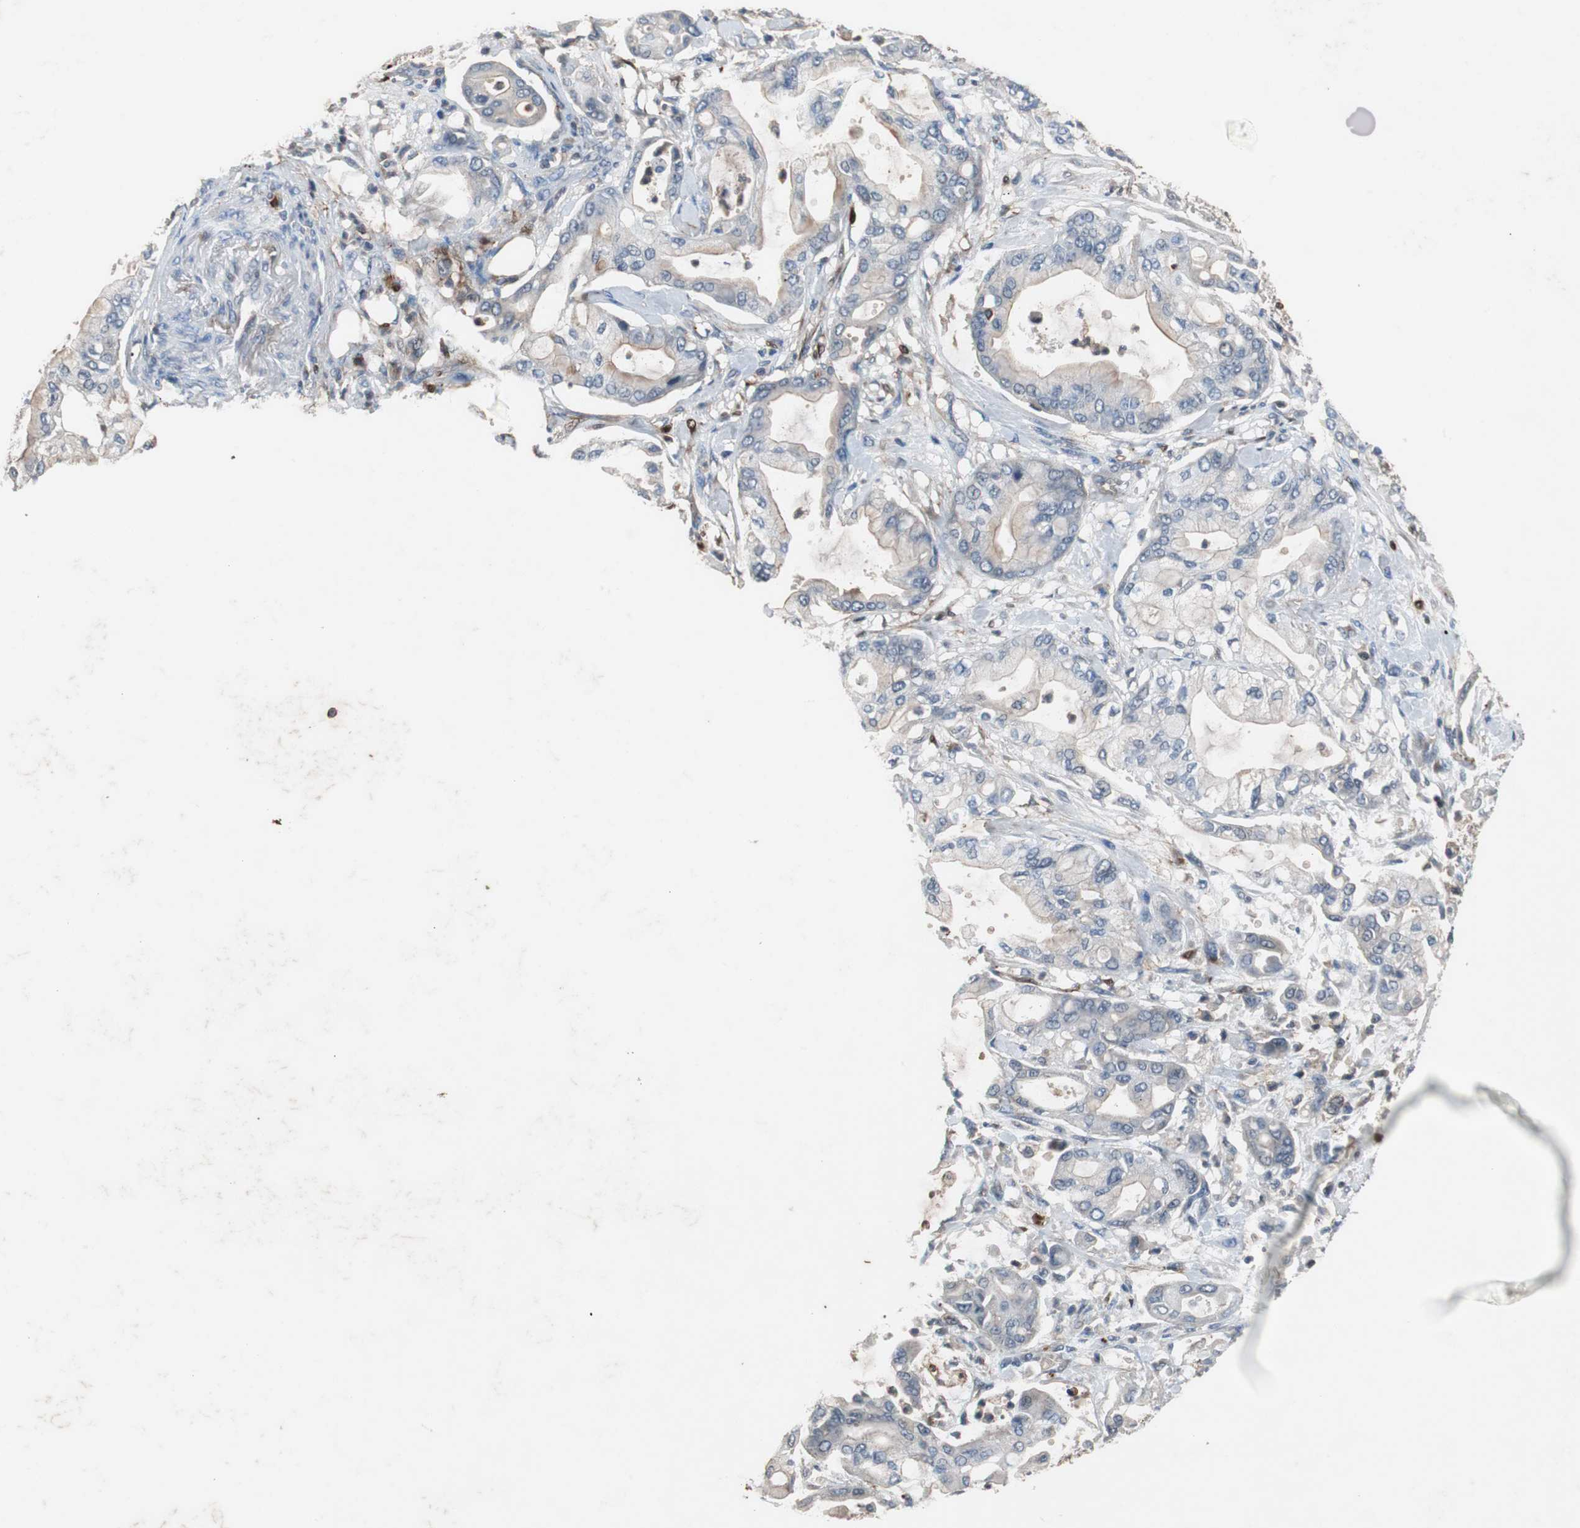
{"staining": {"intensity": "weak", "quantity": ">75%", "location": "cytoplasmic/membranous"}, "tissue": "pancreatic cancer", "cell_type": "Tumor cells", "image_type": "cancer", "snomed": [{"axis": "morphology", "description": "Adenocarcinoma, NOS"}, {"axis": "morphology", "description": "Adenocarcinoma, metastatic, NOS"}, {"axis": "topography", "description": "Lymph node"}, {"axis": "topography", "description": "Pancreas"}, {"axis": "topography", "description": "Duodenum"}], "caption": "DAB (3,3'-diaminobenzidine) immunohistochemical staining of pancreatic metastatic adenocarcinoma exhibits weak cytoplasmic/membranous protein positivity in approximately >75% of tumor cells. (IHC, brightfield microscopy, high magnification).", "gene": "CALB2", "patient": {"sex": "female", "age": 64}}